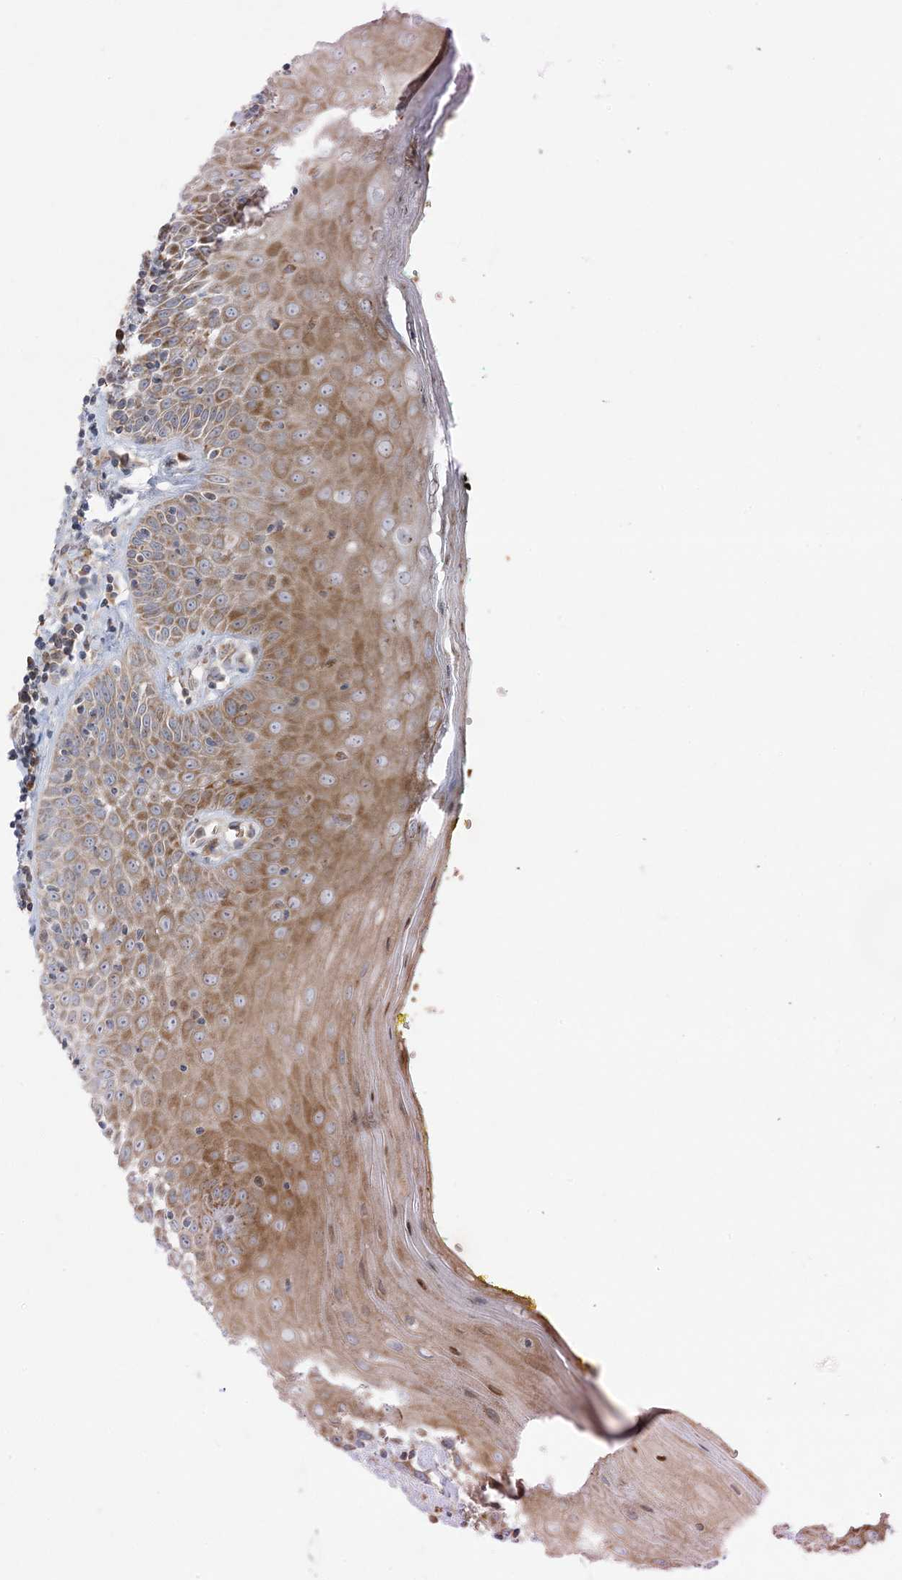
{"staining": {"intensity": "strong", "quantity": ">75%", "location": "cytoplasmic/membranous"}, "tissue": "oral mucosa", "cell_type": "Squamous epithelial cells", "image_type": "normal", "snomed": [{"axis": "morphology", "description": "Normal tissue, NOS"}, {"axis": "morphology", "description": "Squamous cell carcinoma, NOS"}, {"axis": "topography", "description": "Oral tissue"}, {"axis": "topography", "description": "Head-Neck"}], "caption": "Immunohistochemistry photomicrograph of normal oral mucosa stained for a protein (brown), which shows high levels of strong cytoplasmic/membranous expression in about >75% of squamous epithelial cells.", "gene": "PIK3R4", "patient": {"sex": "female", "age": 70}}